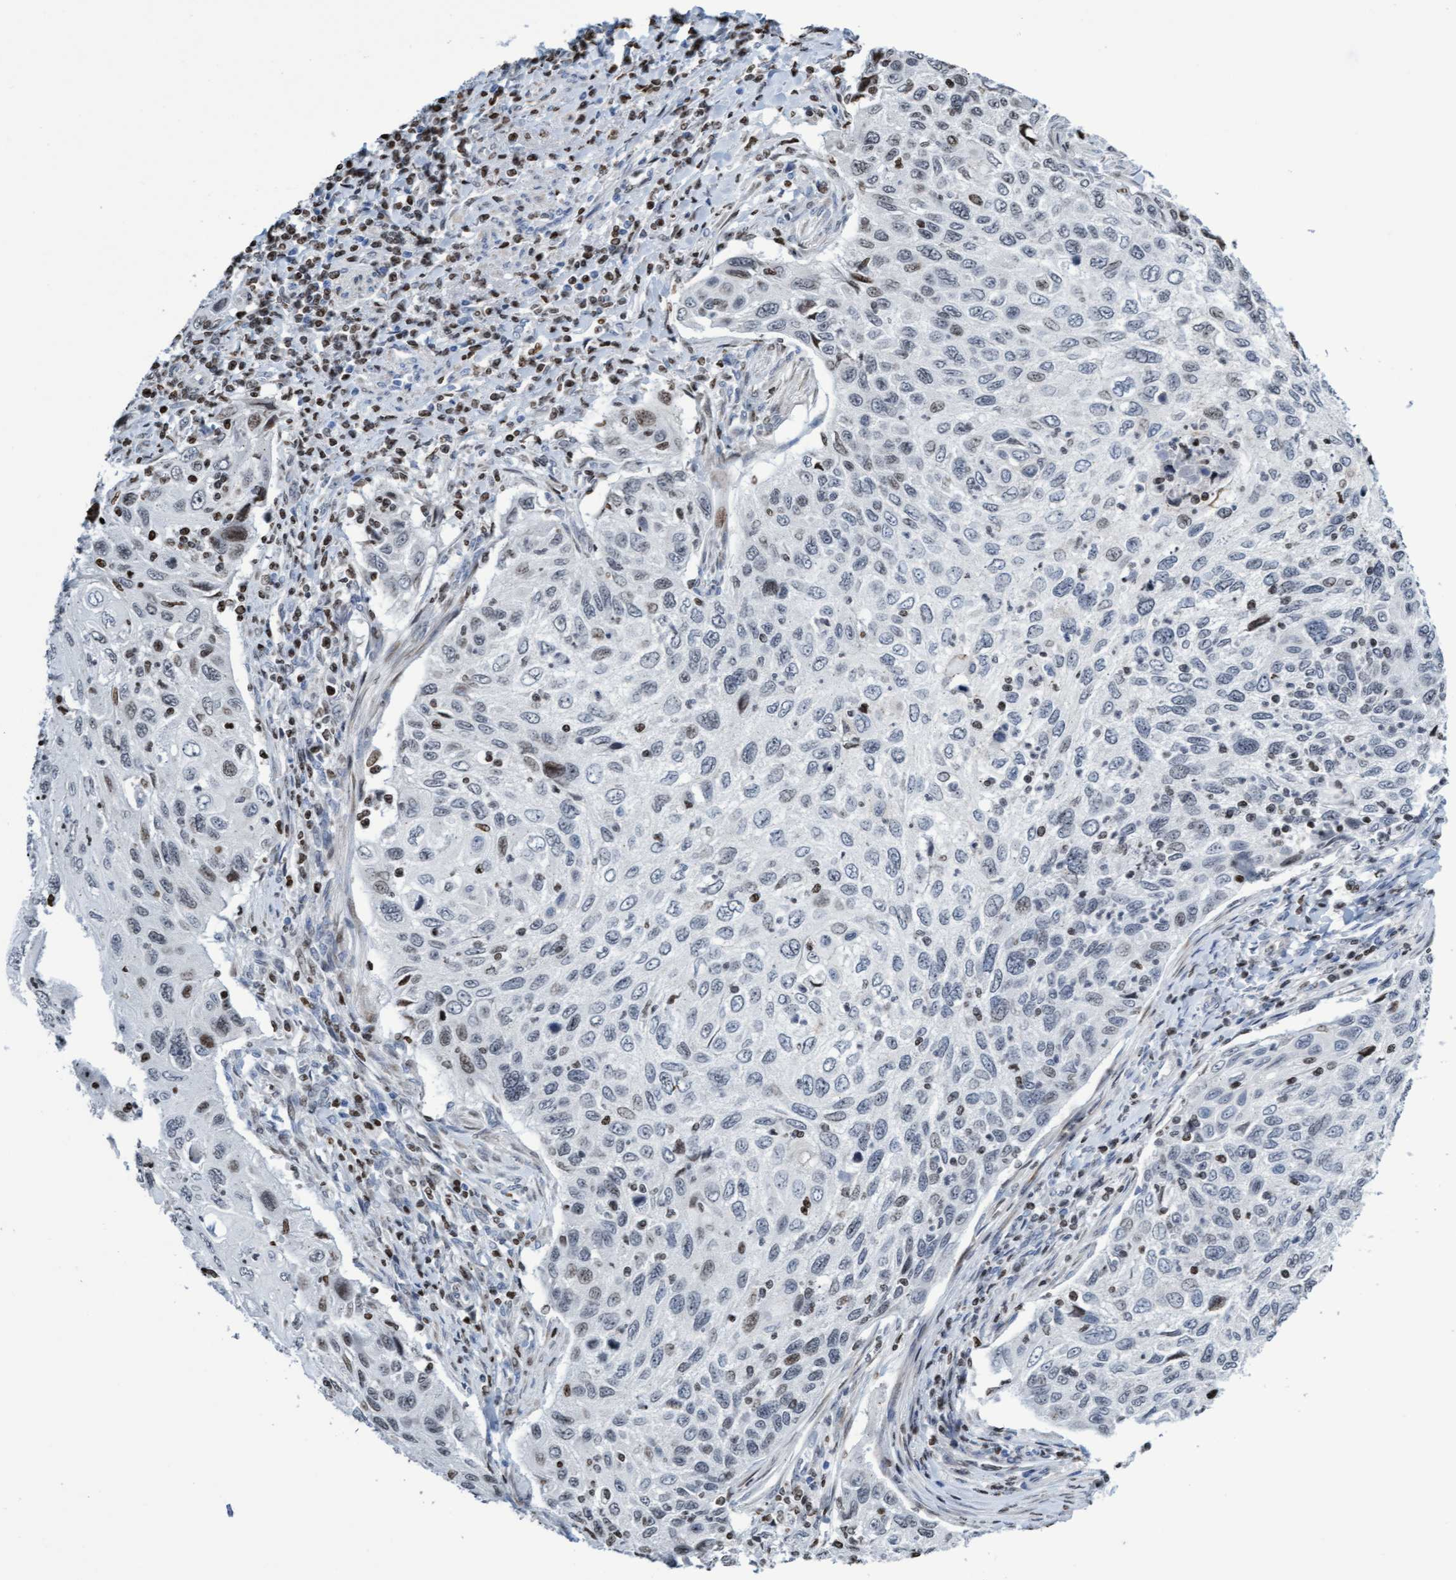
{"staining": {"intensity": "weak", "quantity": "<25%", "location": "nuclear"}, "tissue": "cervical cancer", "cell_type": "Tumor cells", "image_type": "cancer", "snomed": [{"axis": "morphology", "description": "Squamous cell carcinoma, NOS"}, {"axis": "topography", "description": "Cervix"}], "caption": "Human cervical squamous cell carcinoma stained for a protein using IHC displays no positivity in tumor cells.", "gene": "CBX2", "patient": {"sex": "female", "age": 70}}